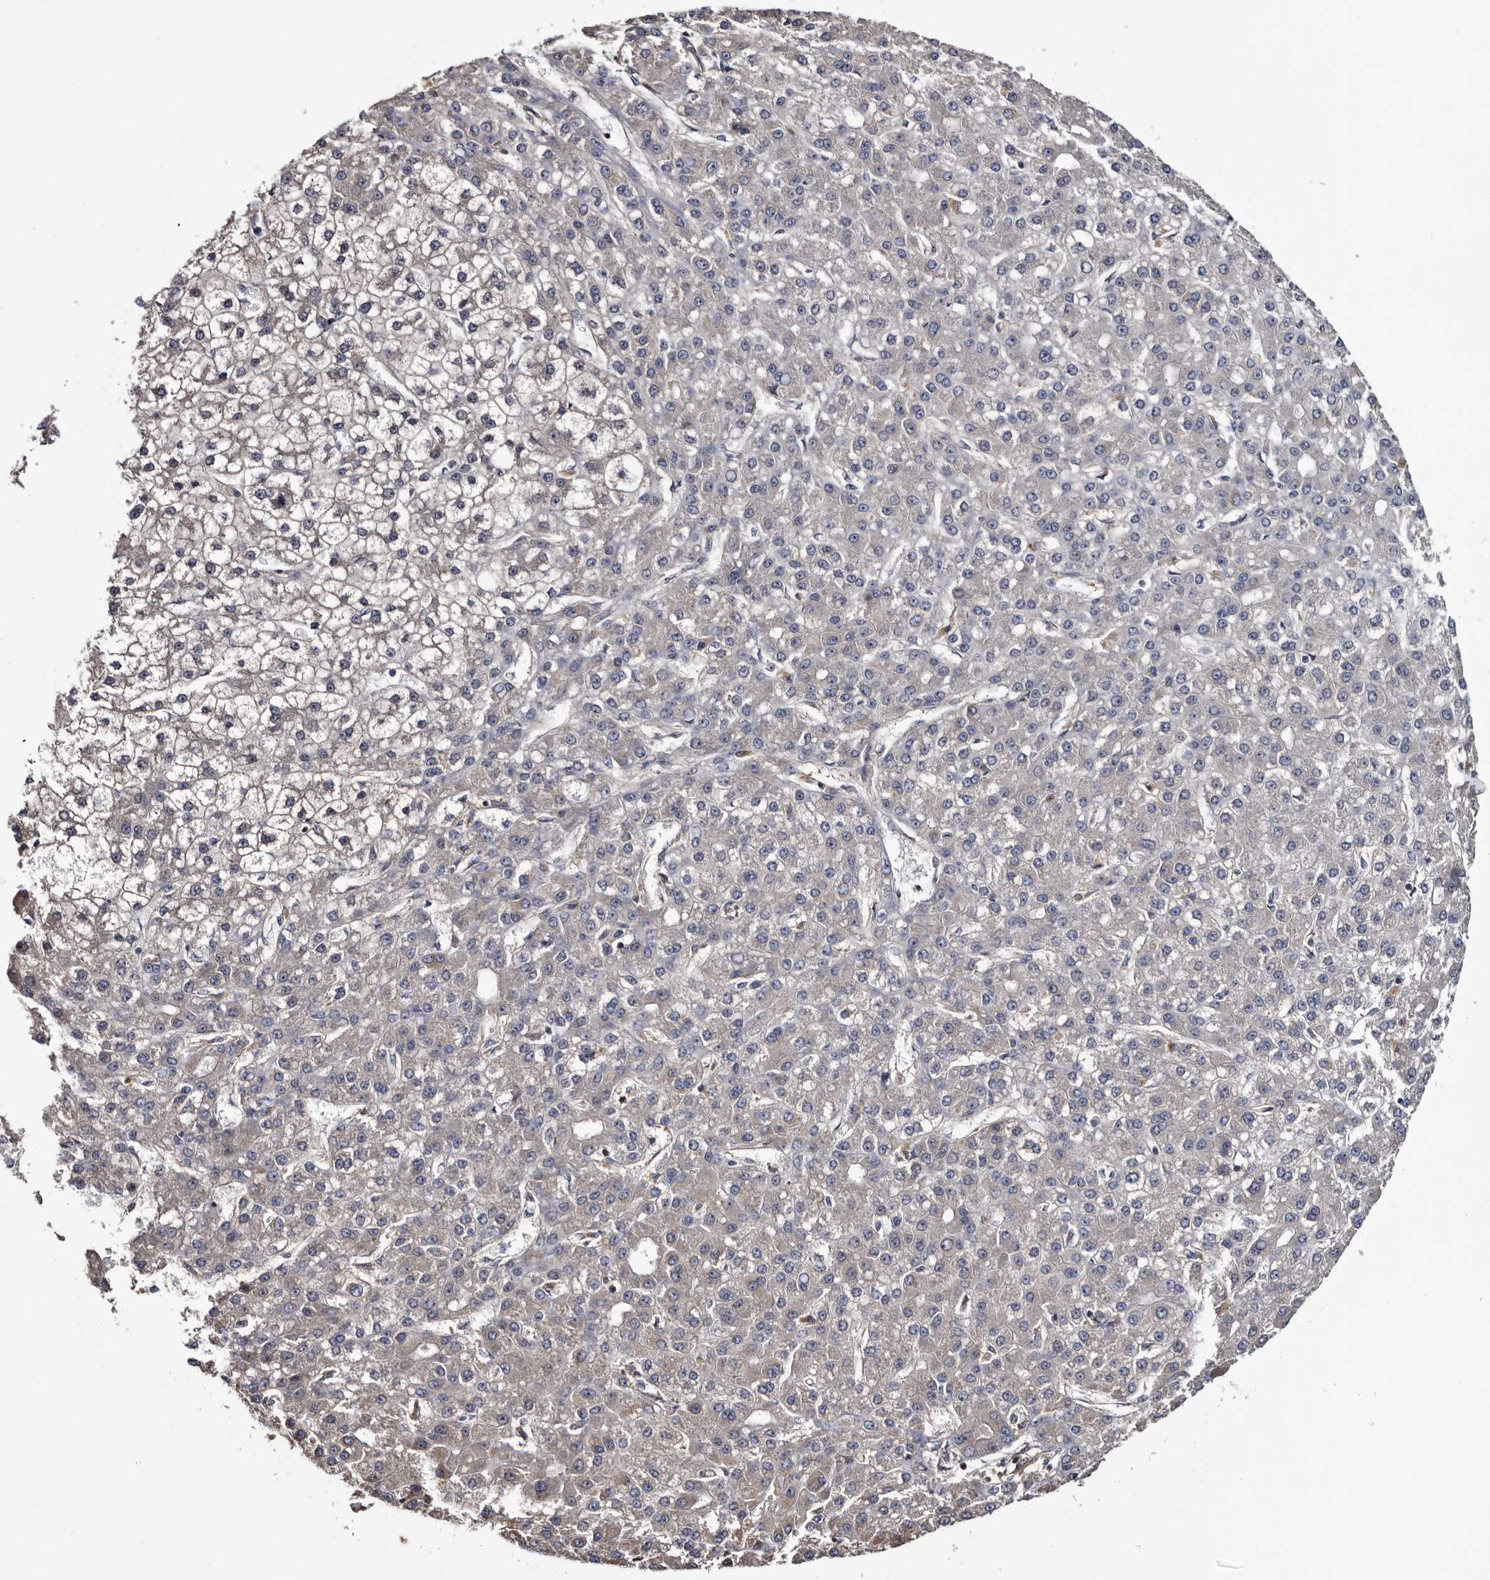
{"staining": {"intensity": "negative", "quantity": "none", "location": "none"}, "tissue": "liver cancer", "cell_type": "Tumor cells", "image_type": "cancer", "snomed": [{"axis": "morphology", "description": "Carcinoma, Hepatocellular, NOS"}, {"axis": "topography", "description": "Liver"}], "caption": "Immunohistochemical staining of human hepatocellular carcinoma (liver) reveals no significant expression in tumor cells.", "gene": "TTI2", "patient": {"sex": "male", "age": 67}}